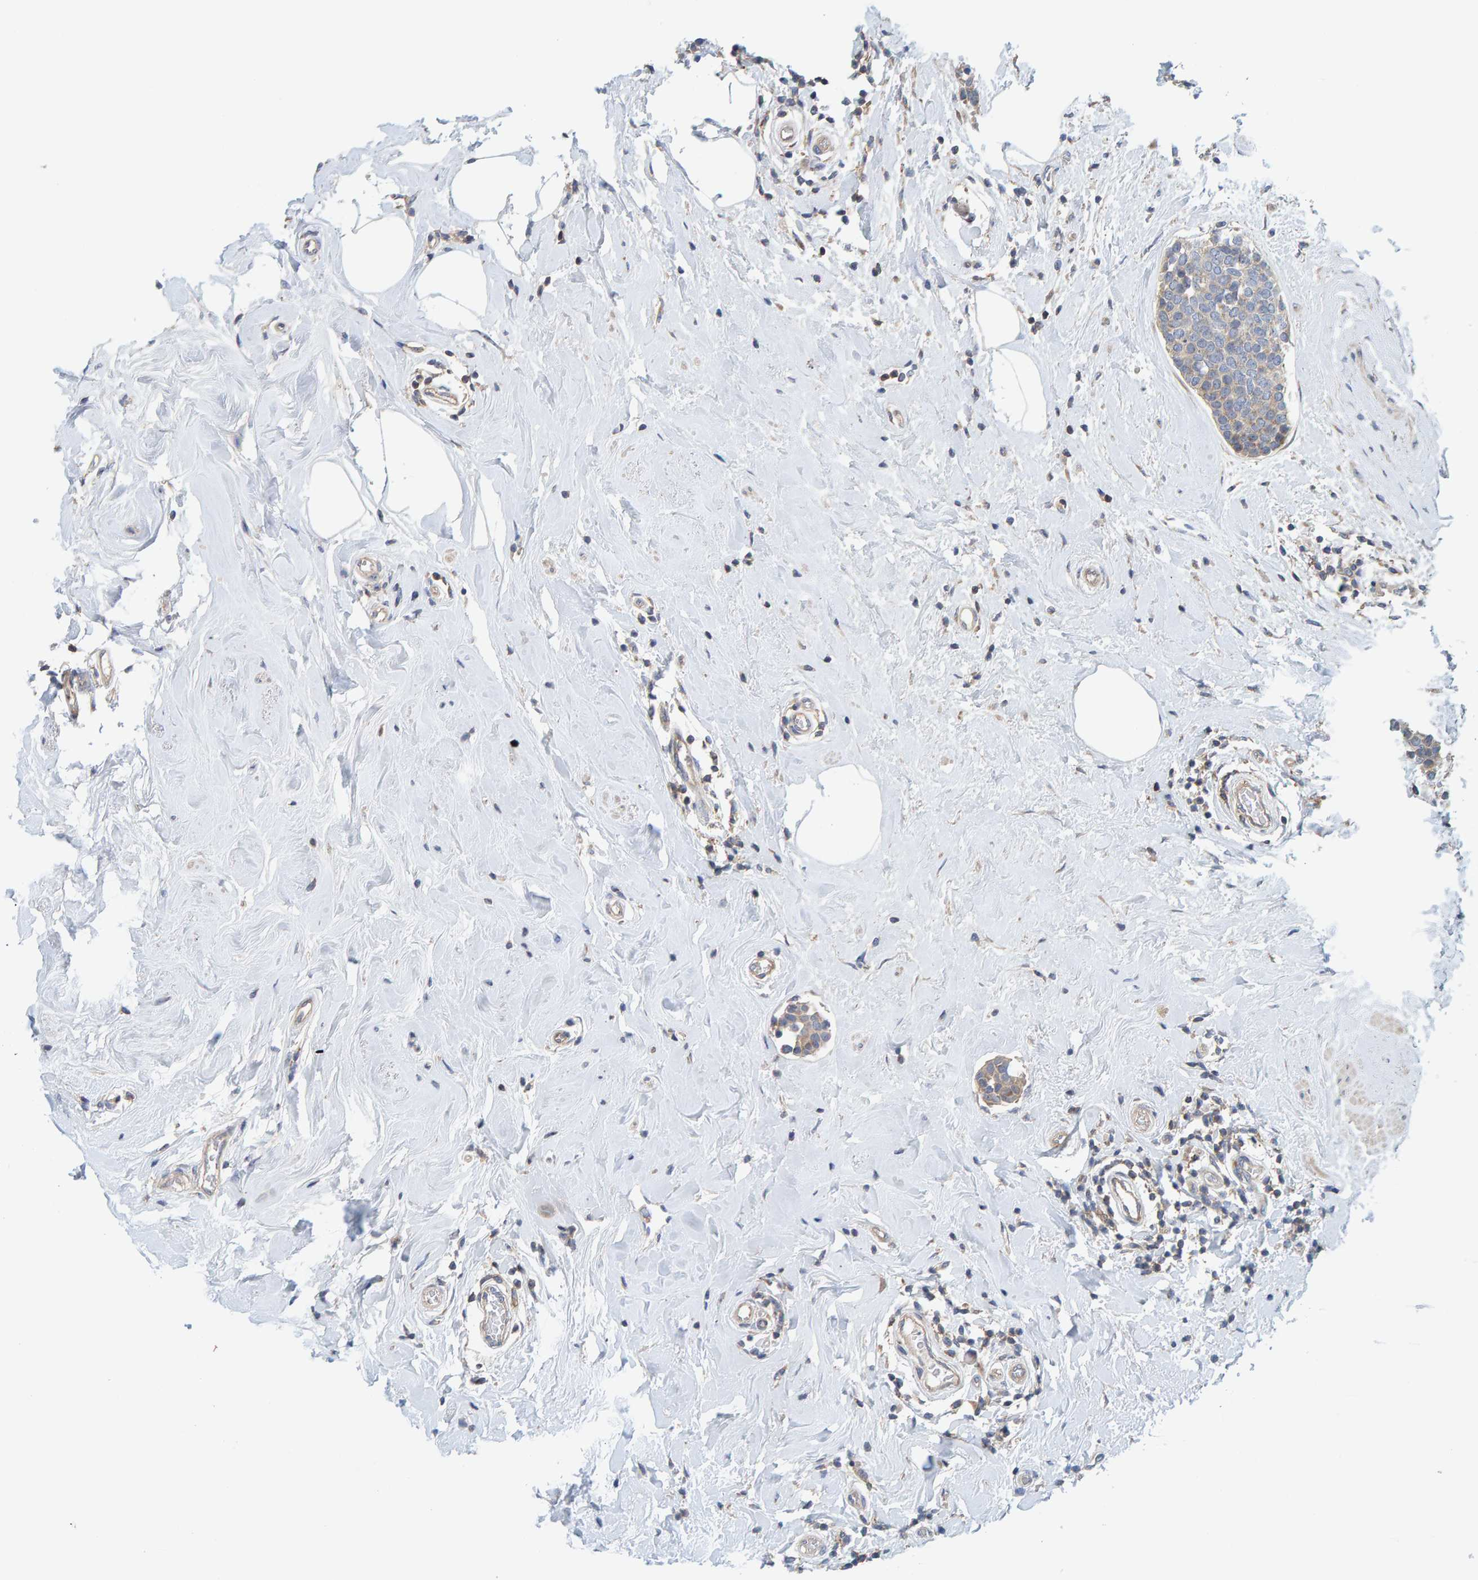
{"staining": {"intensity": "weak", "quantity": ">75%", "location": "cytoplasmic/membranous"}, "tissue": "breast cancer", "cell_type": "Tumor cells", "image_type": "cancer", "snomed": [{"axis": "morphology", "description": "Duct carcinoma"}, {"axis": "topography", "description": "Breast"}], "caption": "Immunohistochemistry (IHC) image of human breast cancer (infiltrating ductal carcinoma) stained for a protein (brown), which exhibits low levels of weak cytoplasmic/membranous expression in approximately >75% of tumor cells.", "gene": "CCM2", "patient": {"sex": "female", "age": 55}}